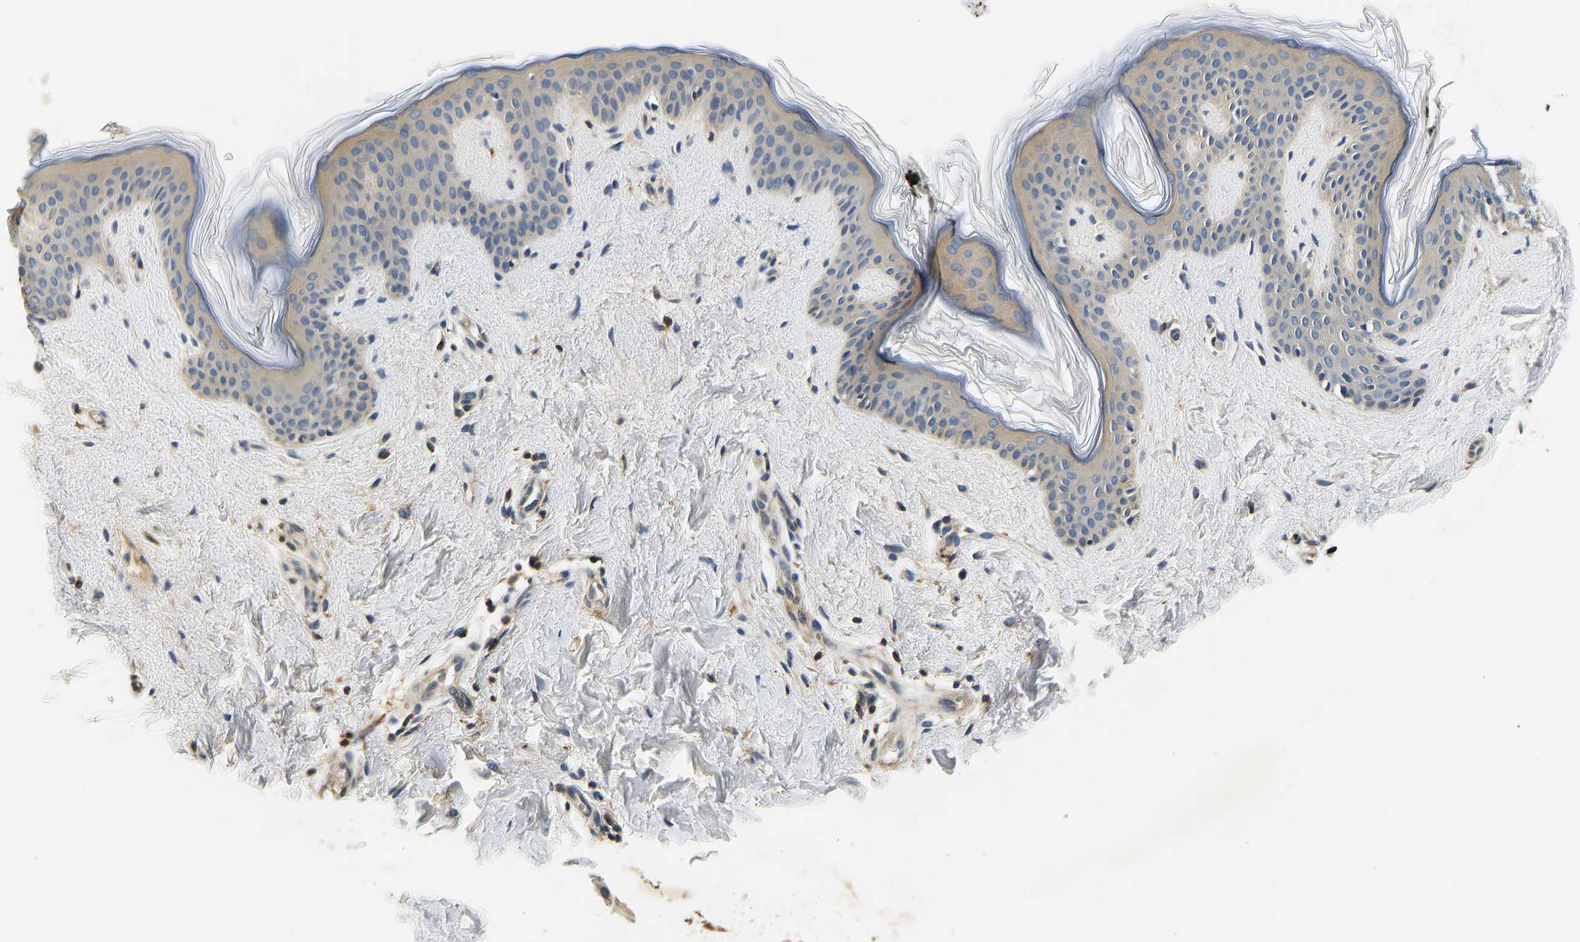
{"staining": {"intensity": "weak", "quantity": "25%-75%", "location": "cytoplasmic/membranous"}, "tissue": "skin", "cell_type": "Fibroblasts", "image_type": "normal", "snomed": [{"axis": "morphology", "description": "Normal tissue, NOS"}, {"axis": "topography", "description": "Skin"}], "caption": "Fibroblasts exhibit low levels of weak cytoplasmic/membranous expression in approximately 25%-75% of cells in benign human skin. (DAB IHC, brown staining for protein, blue staining for nuclei).", "gene": "RESF1", "patient": {"sex": "female", "age": 17}}